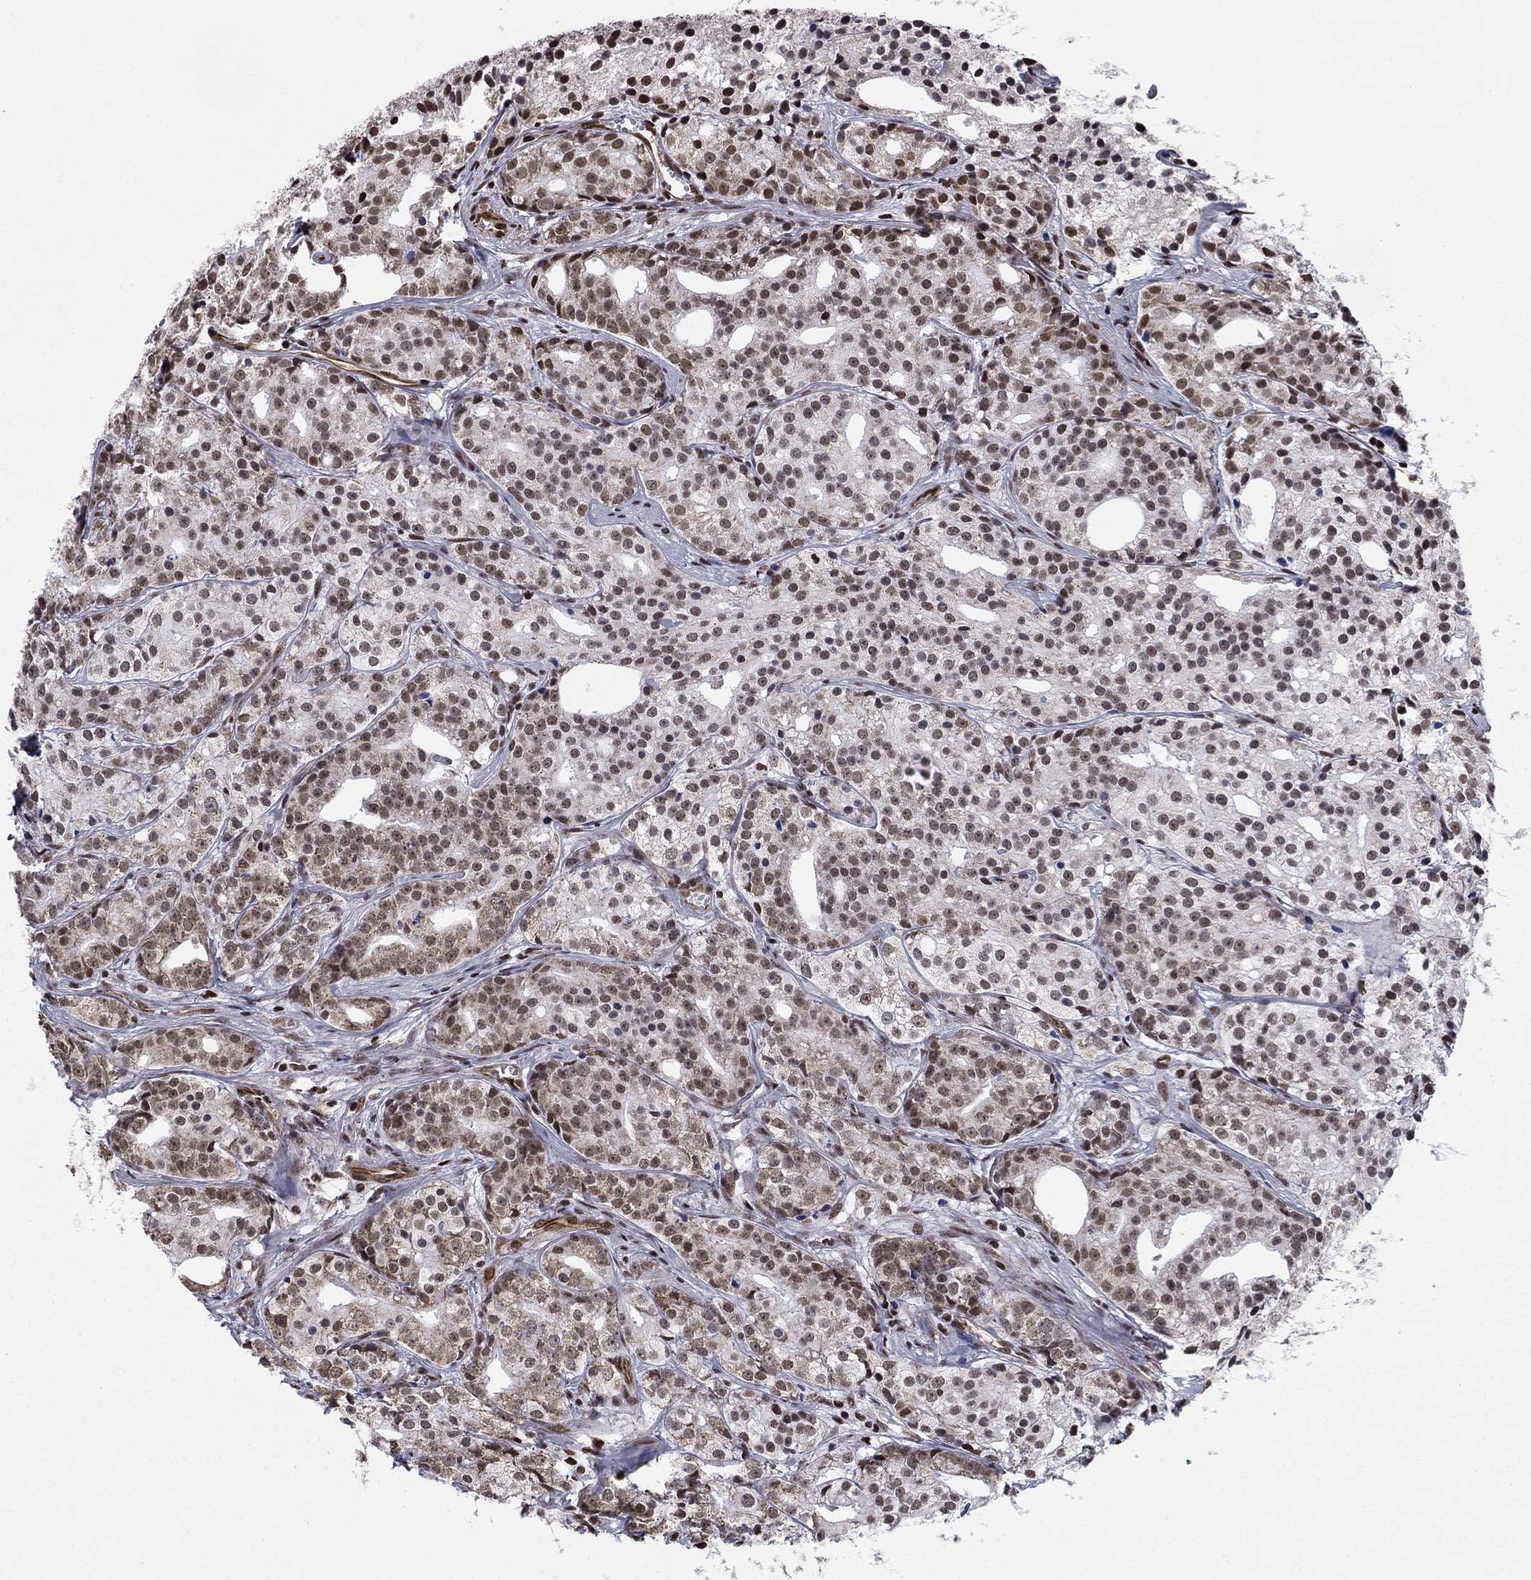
{"staining": {"intensity": "moderate", "quantity": "25%-75%", "location": "cytoplasmic/membranous,nuclear"}, "tissue": "prostate cancer", "cell_type": "Tumor cells", "image_type": "cancer", "snomed": [{"axis": "morphology", "description": "Adenocarcinoma, Medium grade"}, {"axis": "topography", "description": "Prostate"}], "caption": "Immunohistochemical staining of human prostate cancer (adenocarcinoma (medium-grade)) reveals moderate cytoplasmic/membranous and nuclear protein staining in about 25%-75% of tumor cells. (DAB (3,3'-diaminobenzidine) IHC with brightfield microscopy, high magnification).", "gene": "N4BP2", "patient": {"sex": "male", "age": 74}}